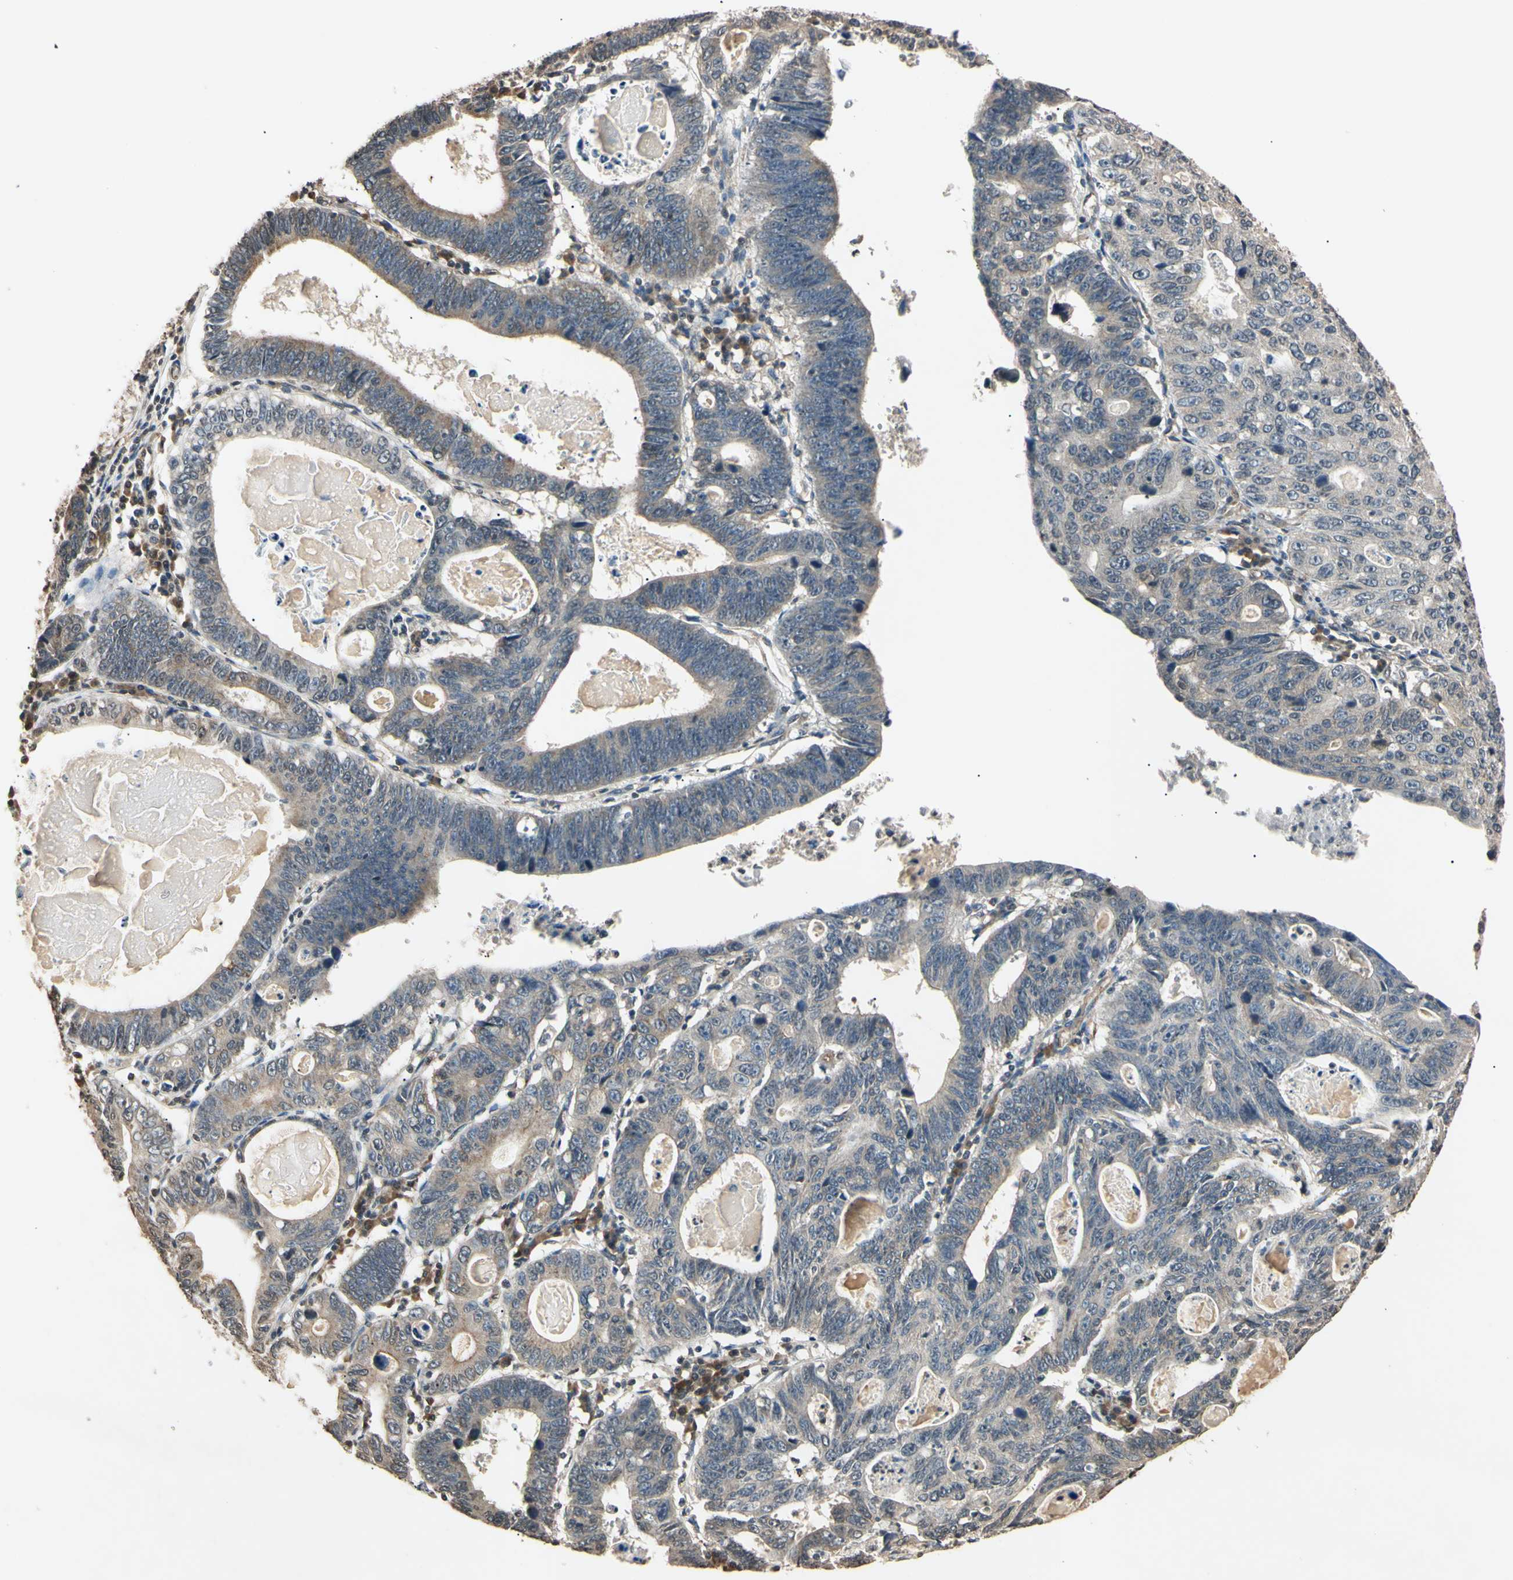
{"staining": {"intensity": "weak", "quantity": "<25%", "location": "cytoplasmic/membranous"}, "tissue": "stomach cancer", "cell_type": "Tumor cells", "image_type": "cancer", "snomed": [{"axis": "morphology", "description": "Adenocarcinoma, NOS"}, {"axis": "topography", "description": "Stomach"}], "caption": "Stomach cancer stained for a protein using immunohistochemistry shows no staining tumor cells.", "gene": "EPN1", "patient": {"sex": "male", "age": 59}}